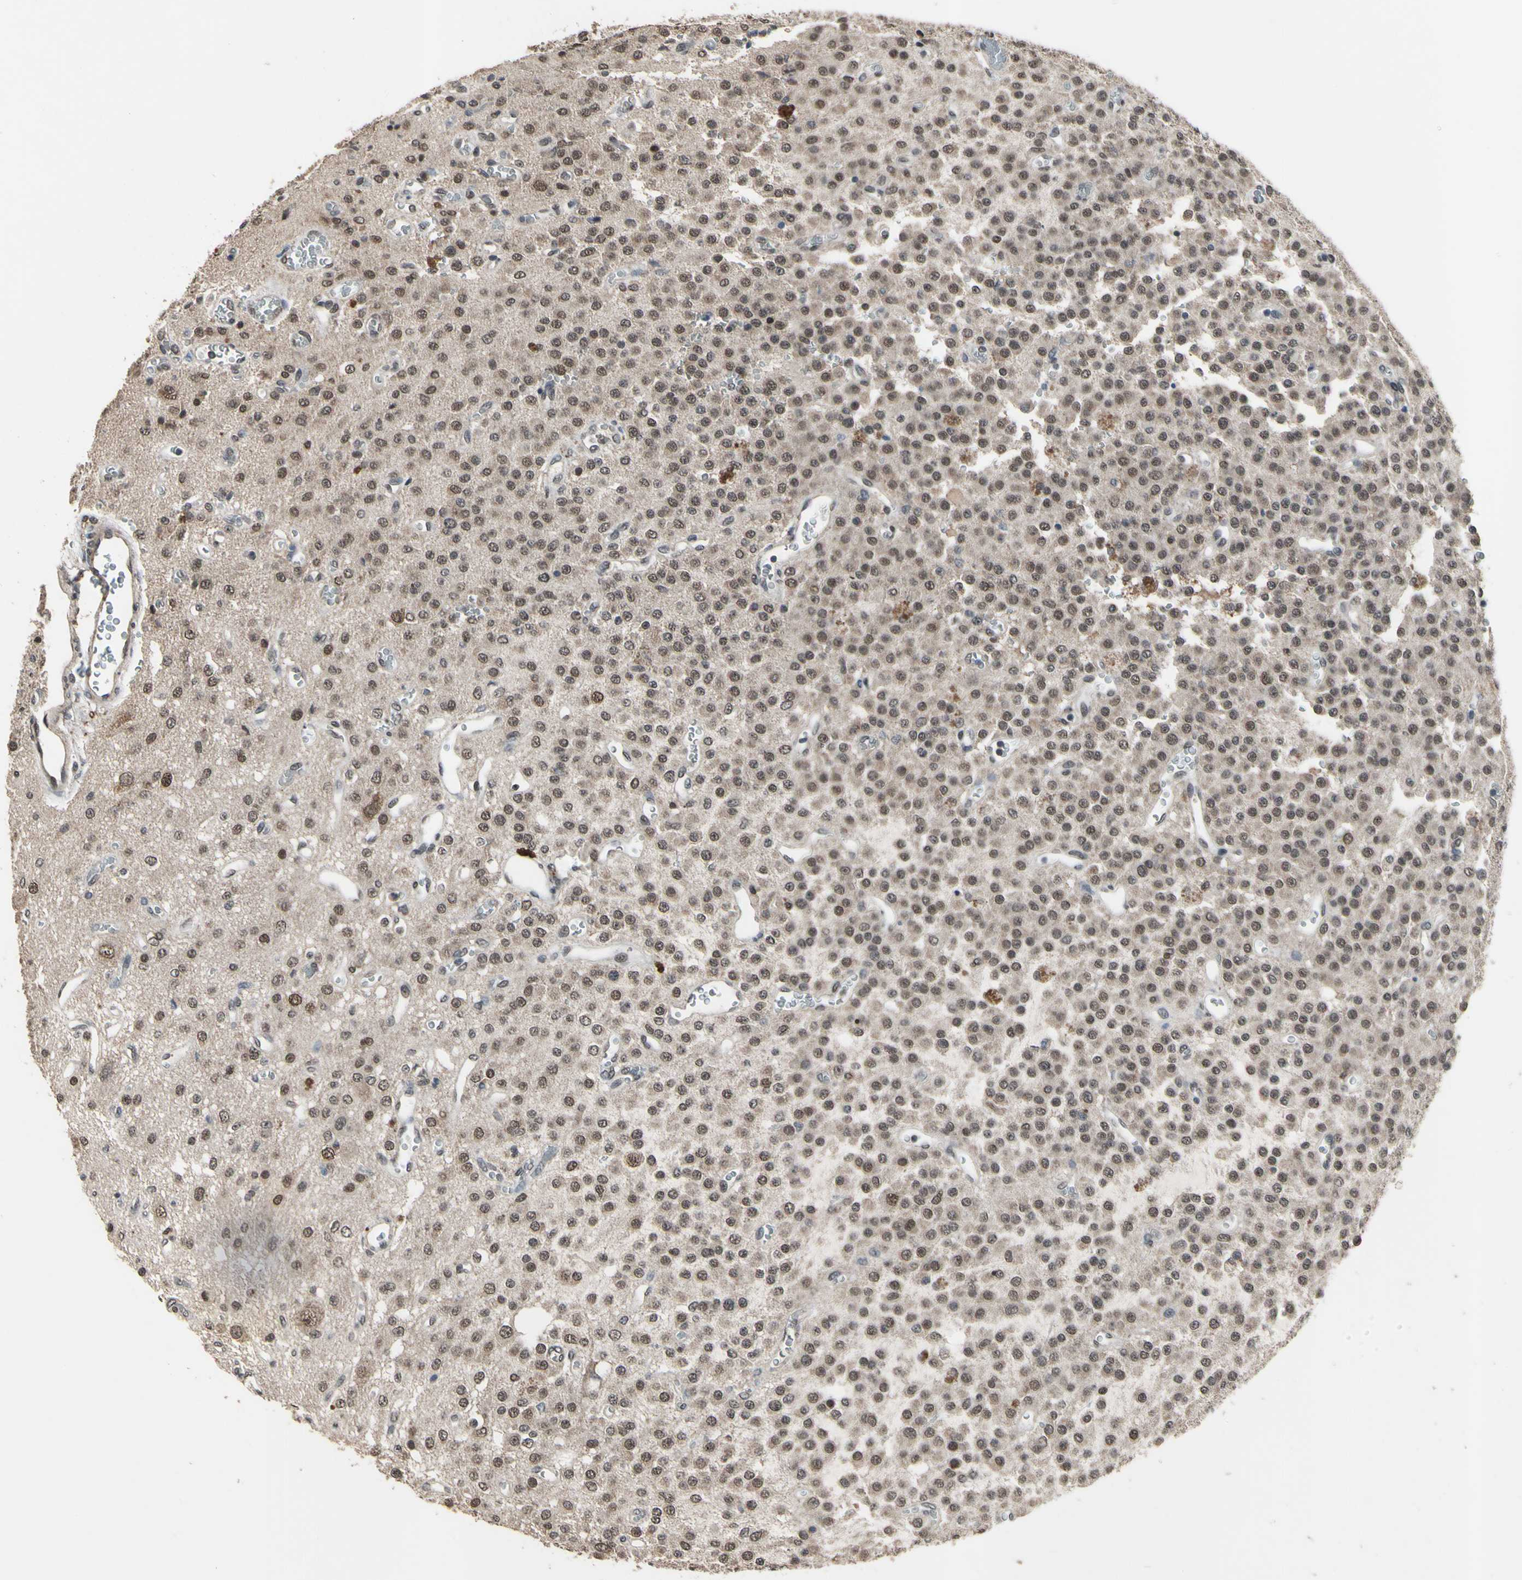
{"staining": {"intensity": "moderate", "quantity": ">75%", "location": "nuclear"}, "tissue": "glioma", "cell_type": "Tumor cells", "image_type": "cancer", "snomed": [{"axis": "morphology", "description": "Glioma, malignant, Low grade"}, {"axis": "topography", "description": "Brain"}], "caption": "Immunohistochemistry photomicrograph of malignant glioma (low-grade) stained for a protein (brown), which displays medium levels of moderate nuclear expression in approximately >75% of tumor cells.", "gene": "ZNF174", "patient": {"sex": "male", "age": 38}}